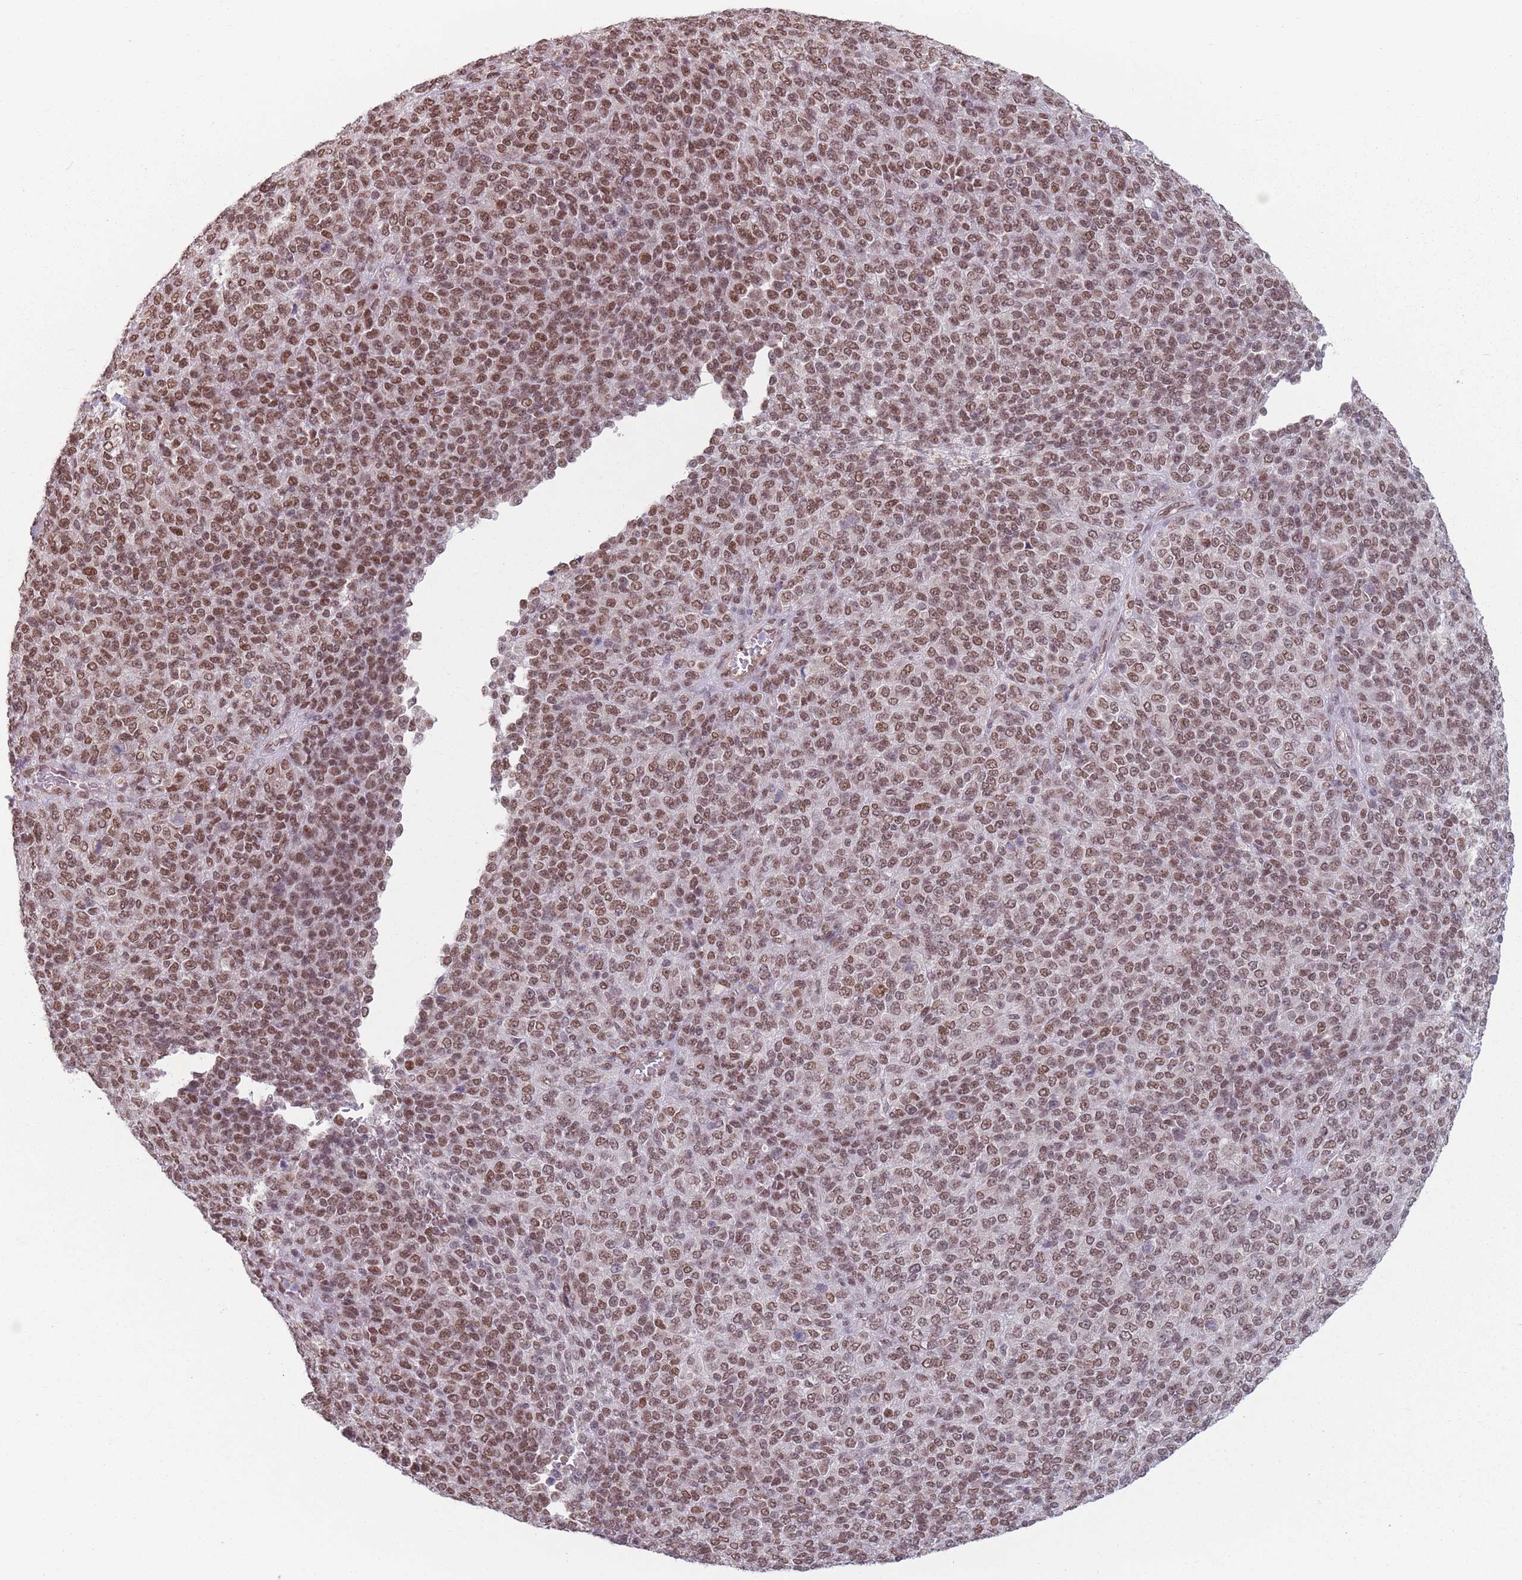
{"staining": {"intensity": "moderate", "quantity": ">75%", "location": "nuclear"}, "tissue": "melanoma", "cell_type": "Tumor cells", "image_type": "cancer", "snomed": [{"axis": "morphology", "description": "Malignant melanoma, Metastatic site"}, {"axis": "topography", "description": "Brain"}], "caption": "Tumor cells show medium levels of moderate nuclear expression in approximately >75% of cells in human melanoma.", "gene": "SH3BGRL2", "patient": {"sex": "female", "age": 56}}